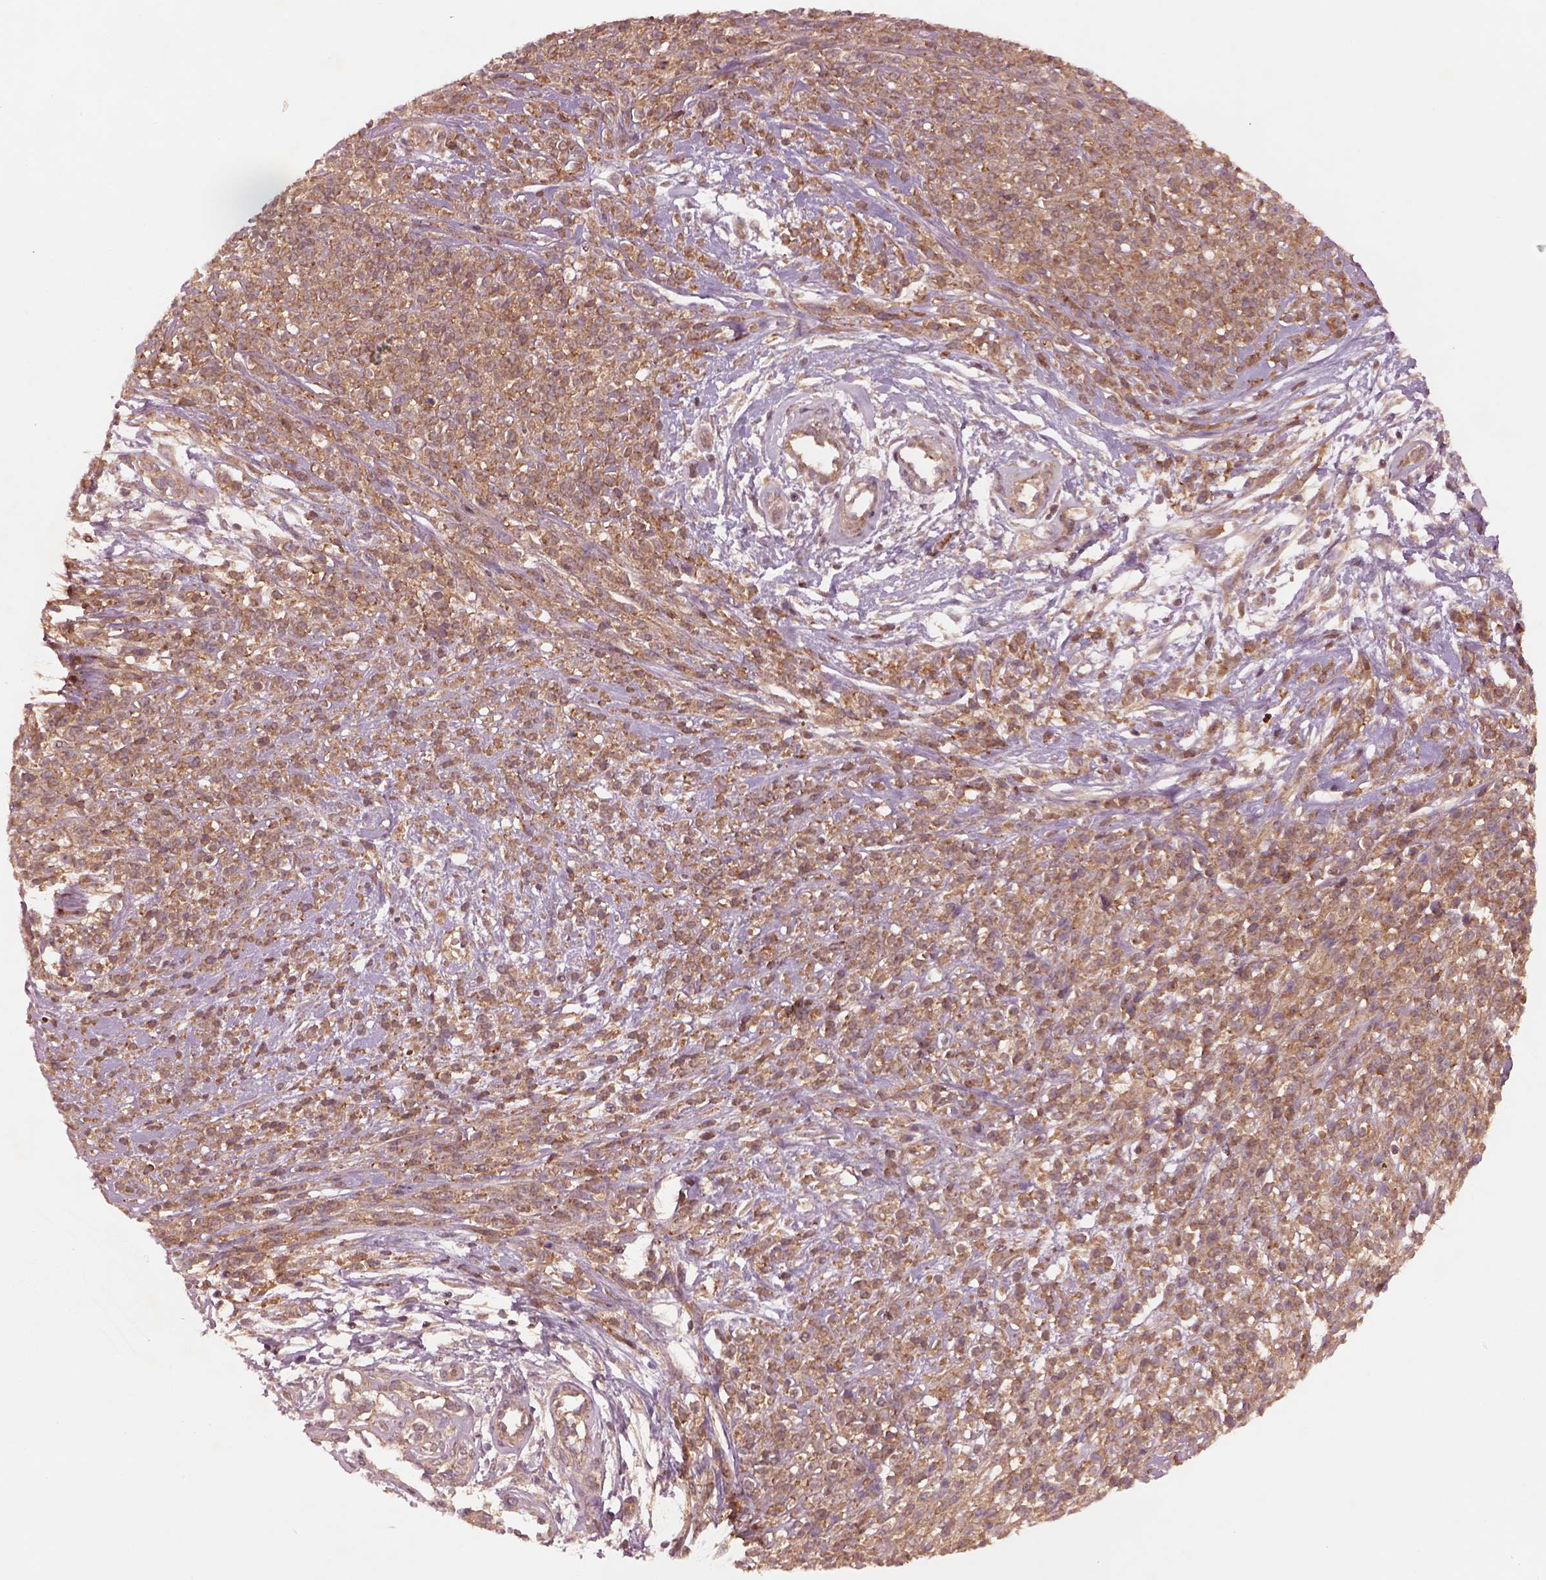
{"staining": {"intensity": "moderate", "quantity": ">75%", "location": "cytoplasmic/membranous"}, "tissue": "melanoma", "cell_type": "Tumor cells", "image_type": "cancer", "snomed": [{"axis": "morphology", "description": "Malignant melanoma, NOS"}, {"axis": "topography", "description": "Skin"}, {"axis": "topography", "description": "Skin of trunk"}], "caption": "Melanoma stained with DAB (3,3'-diaminobenzidine) immunohistochemistry (IHC) reveals medium levels of moderate cytoplasmic/membranous positivity in approximately >75% of tumor cells.", "gene": "FAM234A", "patient": {"sex": "male", "age": 74}}